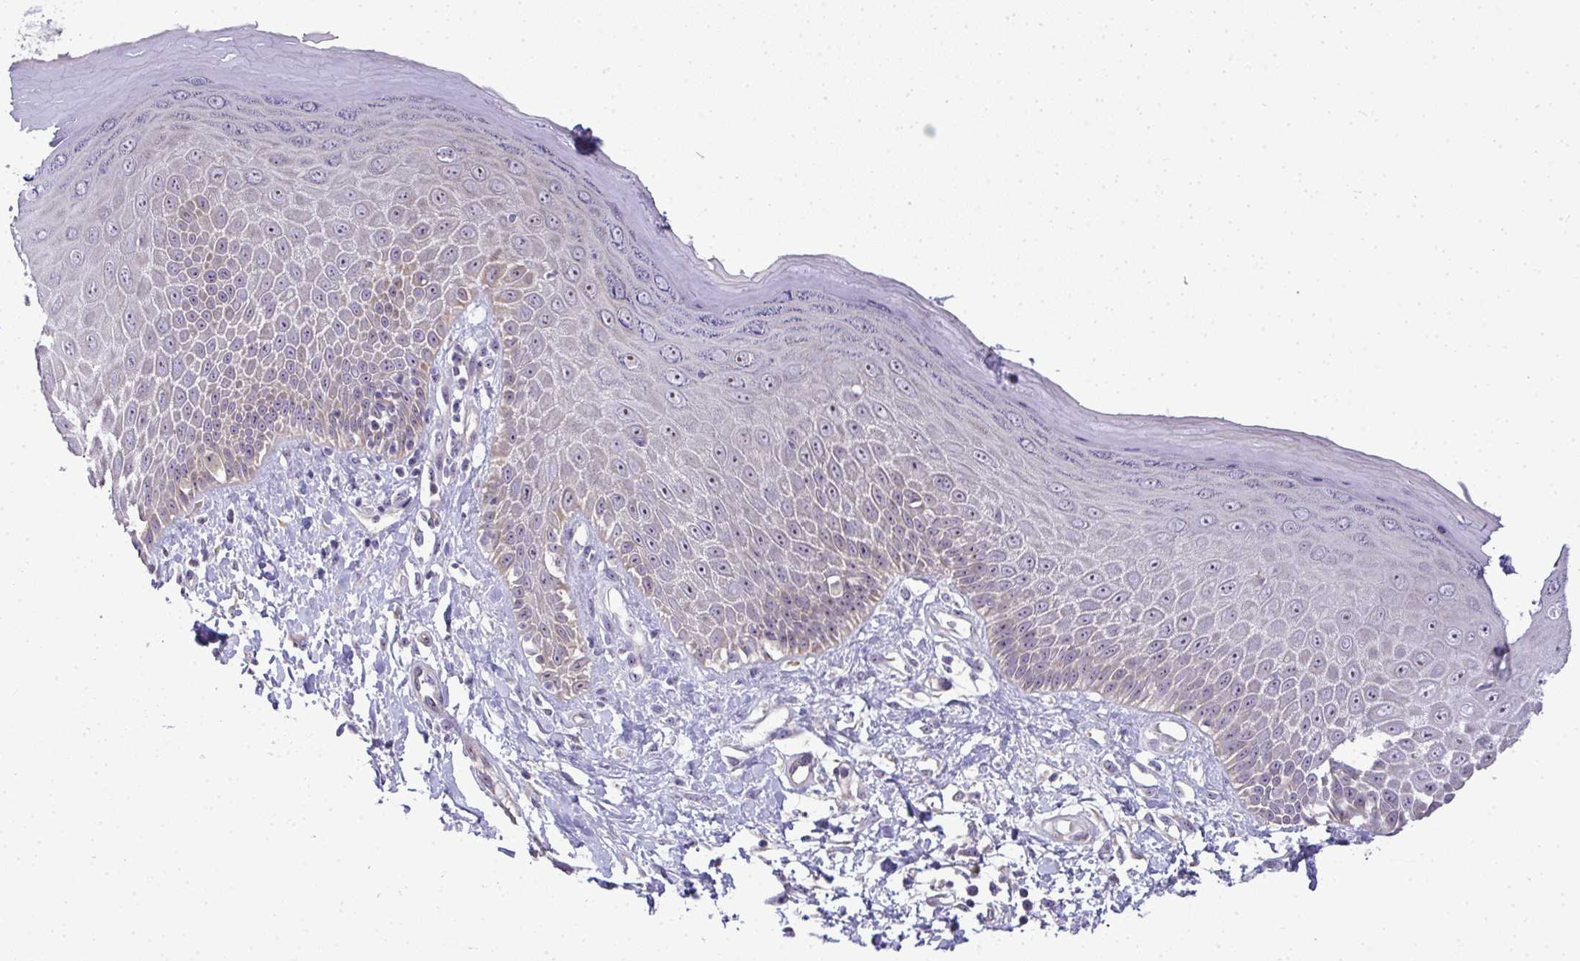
{"staining": {"intensity": "moderate", "quantity": "25%-75%", "location": "cytoplasmic/membranous,nuclear"}, "tissue": "skin", "cell_type": "Epidermal cells", "image_type": "normal", "snomed": [{"axis": "morphology", "description": "Normal tissue, NOS"}, {"axis": "topography", "description": "Anal"}, {"axis": "topography", "description": "Peripheral nerve tissue"}], "caption": "Moderate cytoplasmic/membranous,nuclear protein positivity is present in about 25%-75% of epidermal cells in skin. The staining is performed using DAB brown chromogen to label protein expression. The nuclei are counter-stained blue using hematoxylin.", "gene": "NT5C1A", "patient": {"sex": "male", "age": 78}}